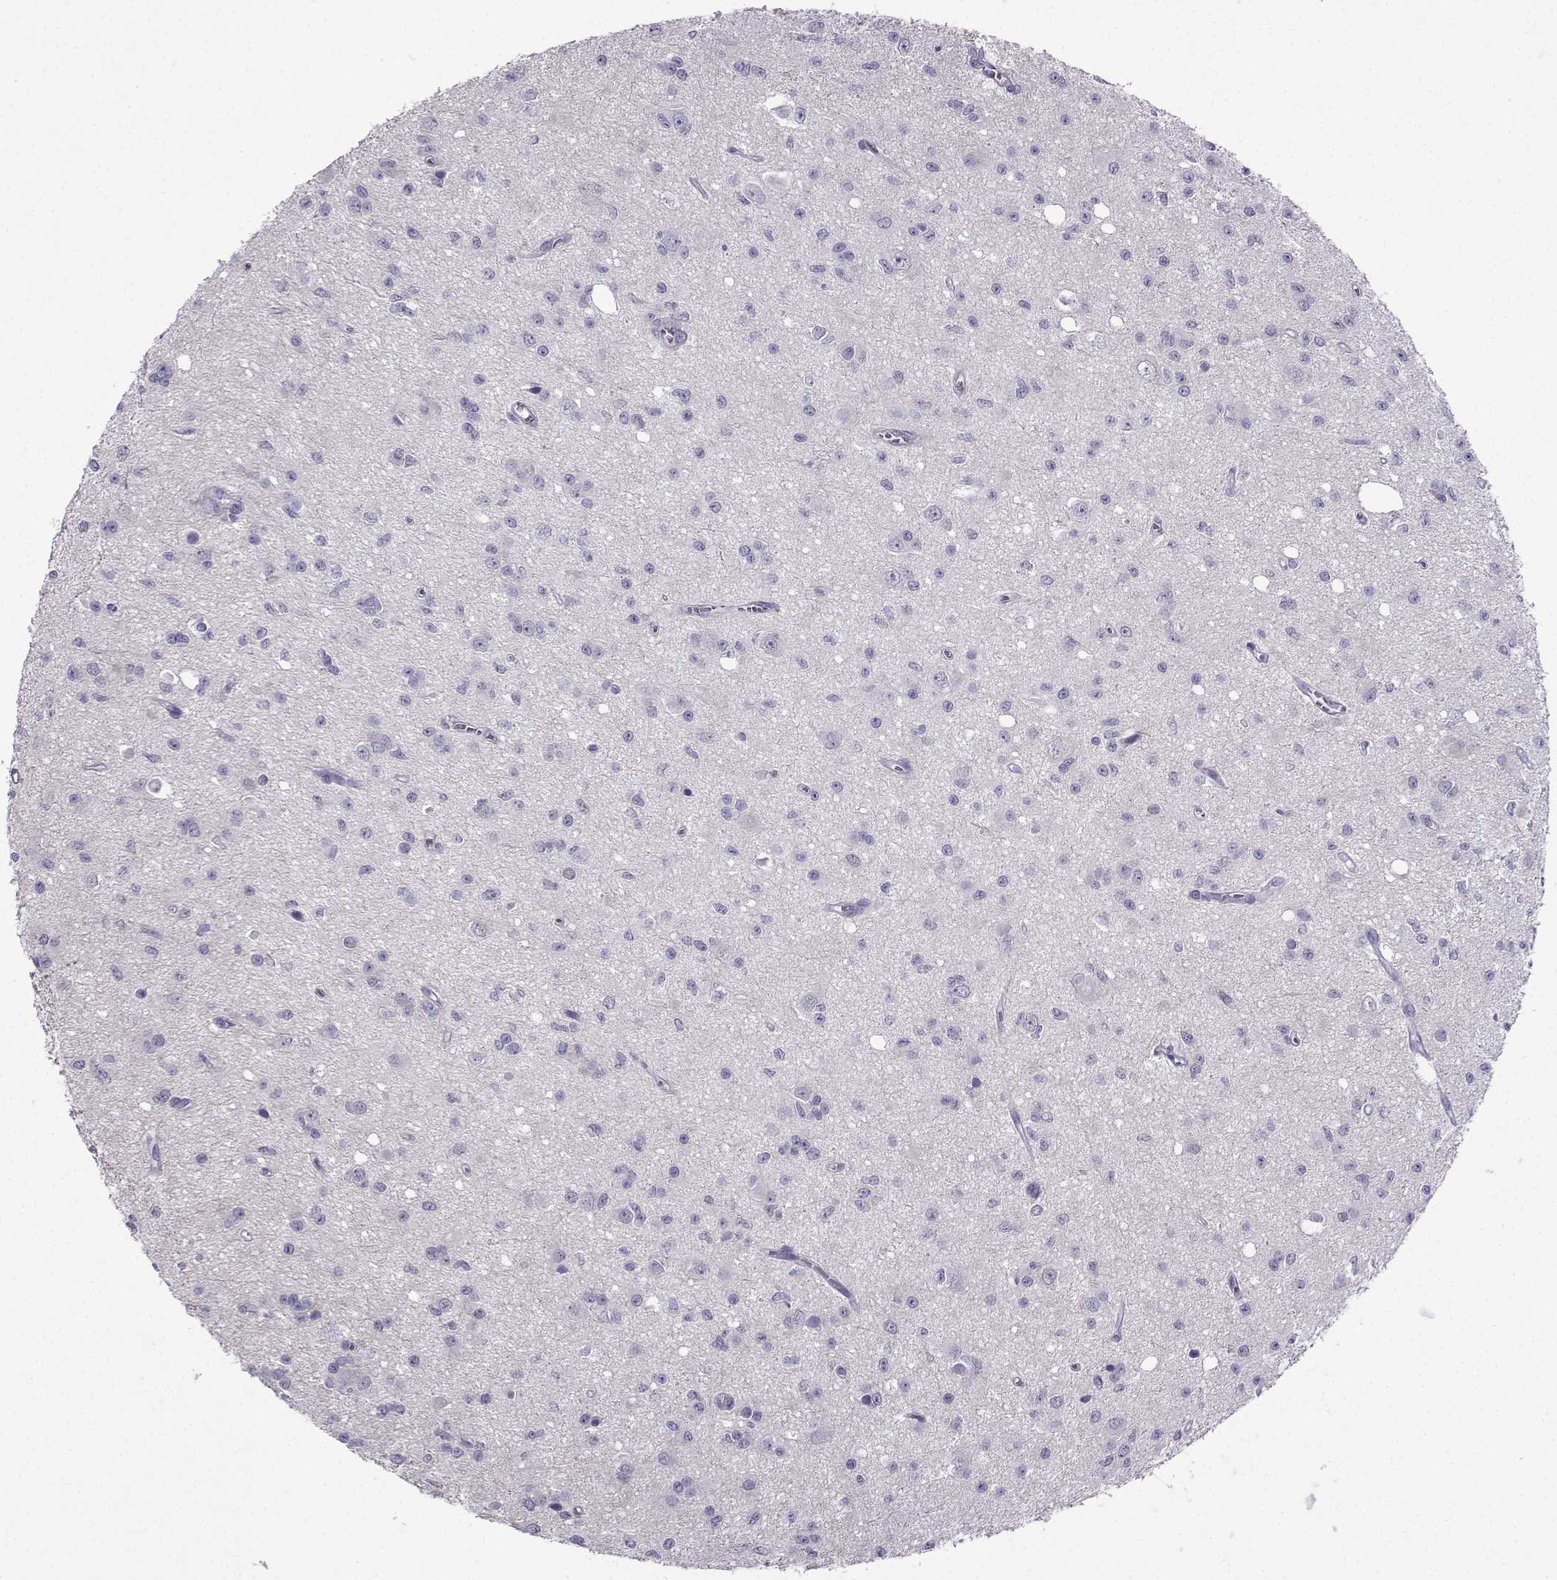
{"staining": {"intensity": "negative", "quantity": "none", "location": "none"}, "tissue": "glioma", "cell_type": "Tumor cells", "image_type": "cancer", "snomed": [{"axis": "morphology", "description": "Glioma, malignant, Low grade"}, {"axis": "topography", "description": "Brain"}], "caption": "This is a micrograph of immunohistochemistry staining of malignant glioma (low-grade), which shows no expression in tumor cells.", "gene": "KIF17", "patient": {"sex": "female", "age": 45}}